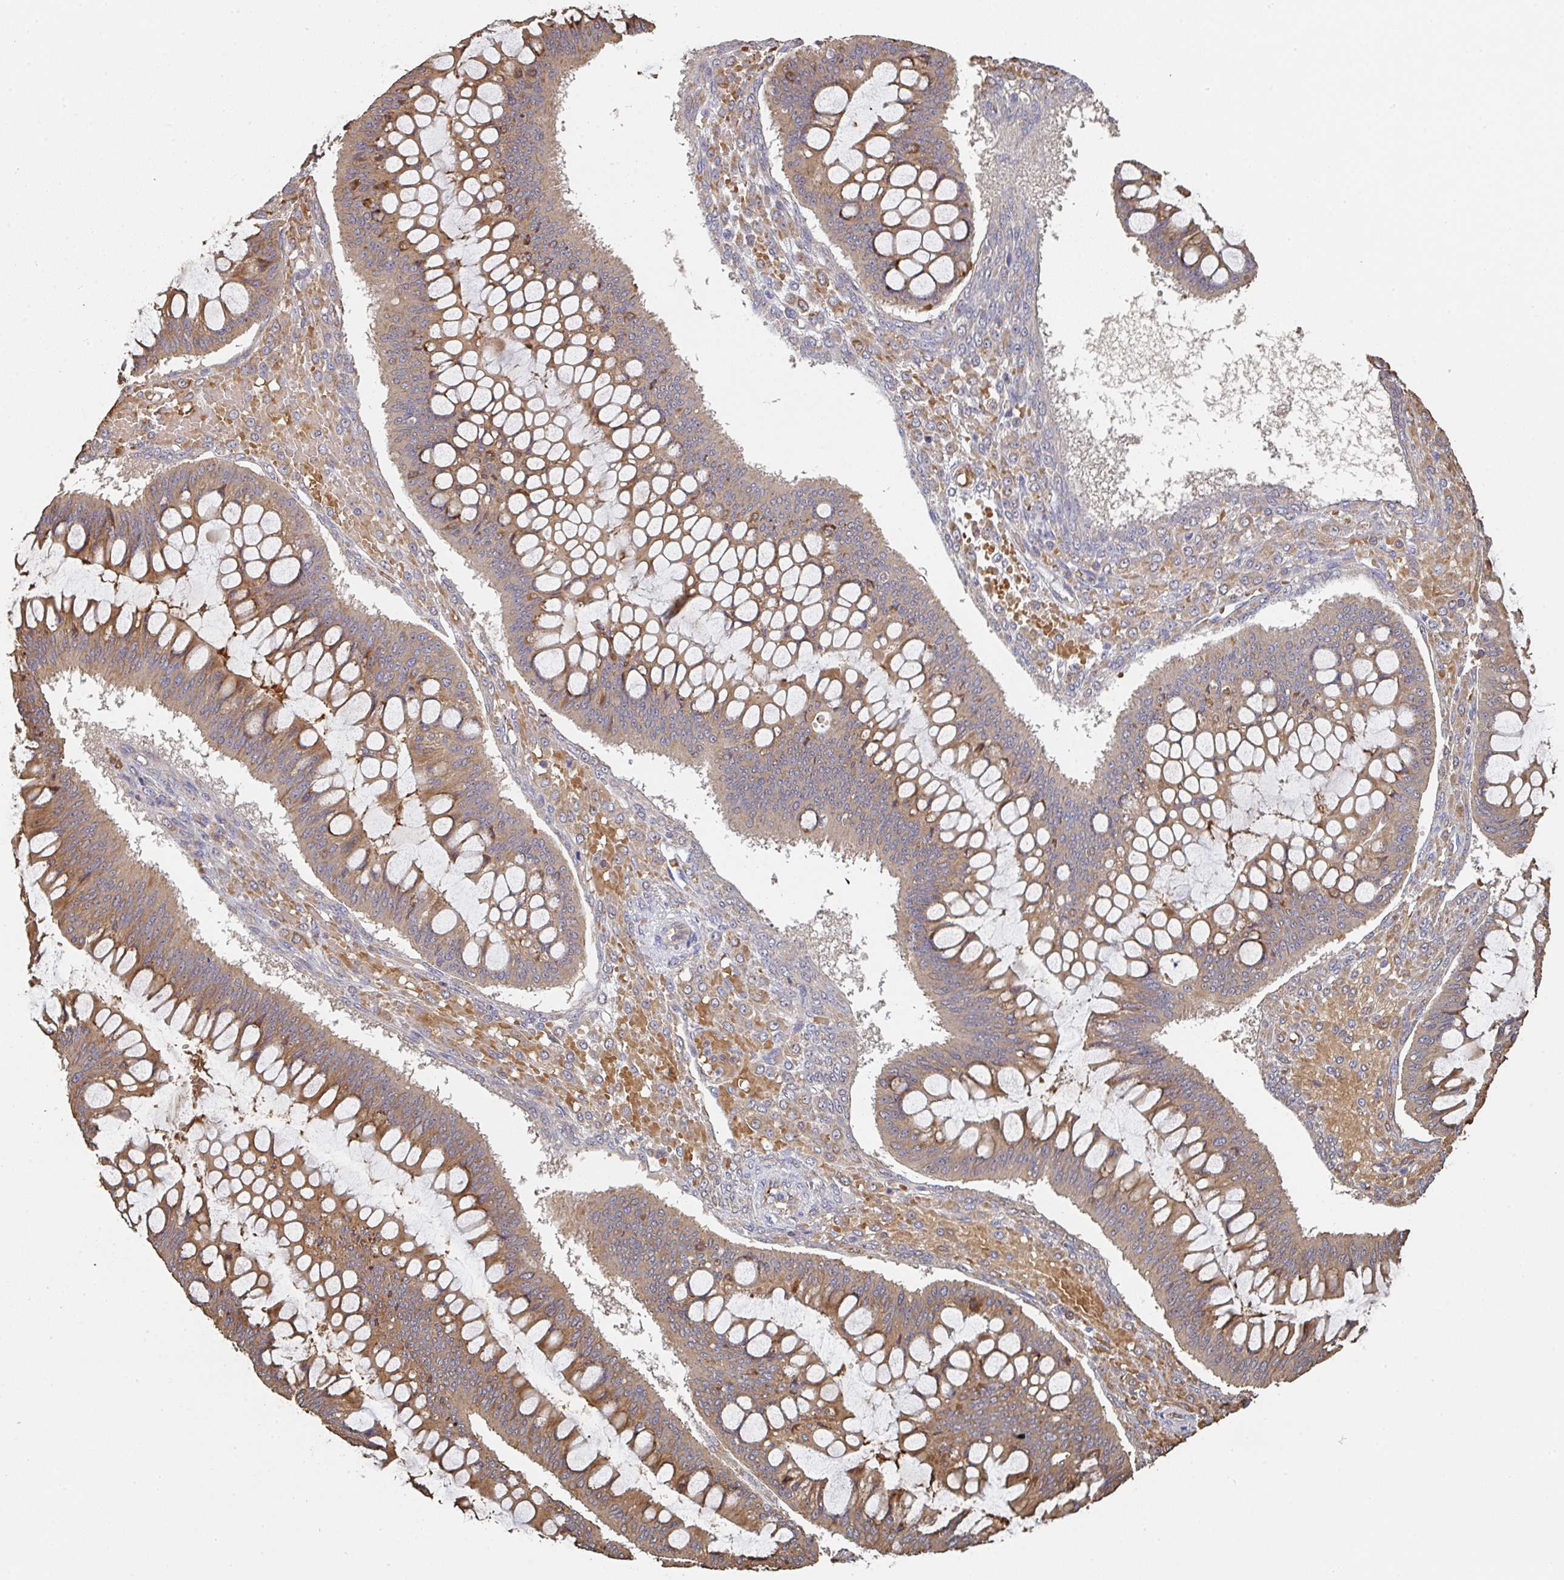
{"staining": {"intensity": "moderate", "quantity": ">75%", "location": "cytoplasmic/membranous"}, "tissue": "ovarian cancer", "cell_type": "Tumor cells", "image_type": "cancer", "snomed": [{"axis": "morphology", "description": "Cystadenocarcinoma, mucinous, NOS"}, {"axis": "topography", "description": "Ovary"}], "caption": "A brown stain highlights moderate cytoplasmic/membranous expression of a protein in human ovarian cancer (mucinous cystadenocarcinoma) tumor cells.", "gene": "POLG", "patient": {"sex": "female", "age": 73}}